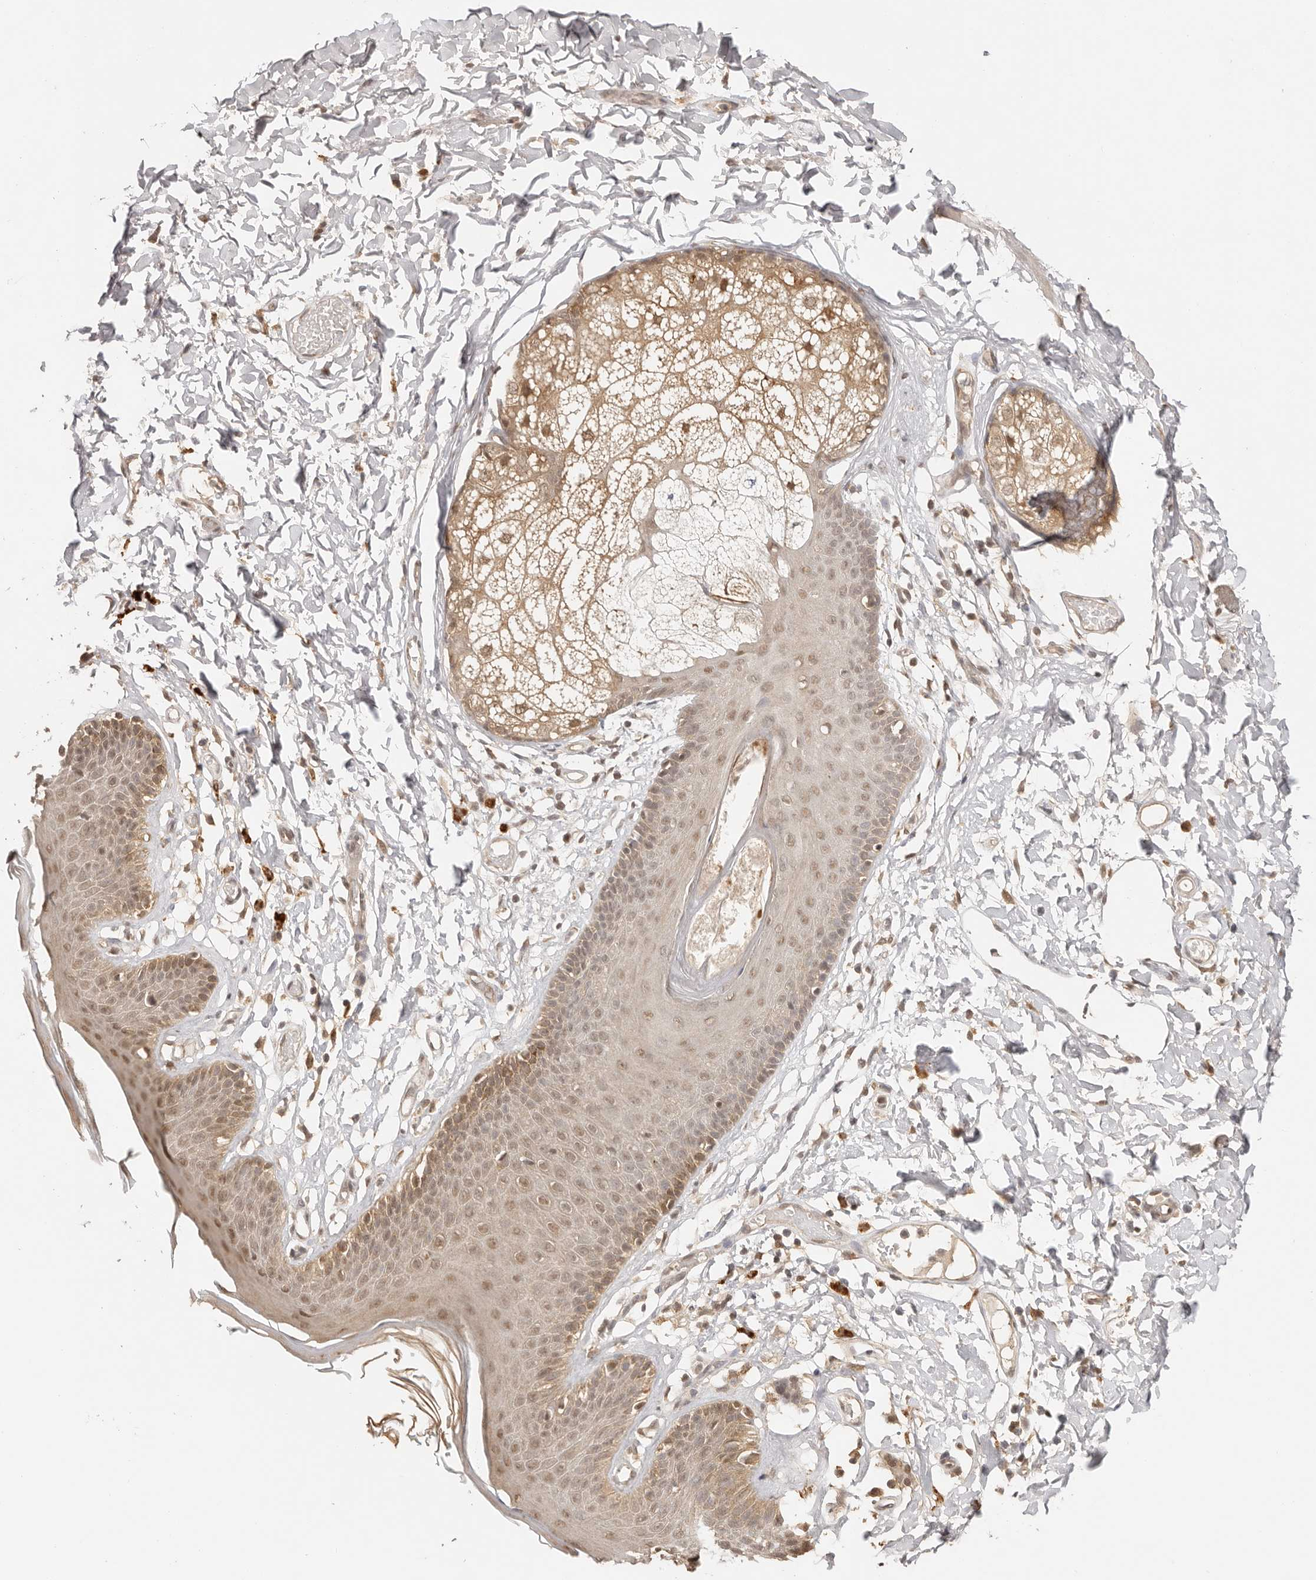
{"staining": {"intensity": "moderate", "quantity": "25%-75%", "location": "cytoplasmic/membranous,nuclear"}, "tissue": "skin", "cell_type": "Epidermal cells", "image_type": "normal", "snomed": [{"axis": "morphology", "description": "Normal tissue, NOS"}, {"axis": "topography", "description": "Vulva"}], "caption": "Protein staining of benign skin shows moderate cytoplasmic/membranous,nuclear expression in approximately 25%-75% of epidermal cells.", "gene": "PSMA5", "patient": {"sex": "female", "age": 73}}